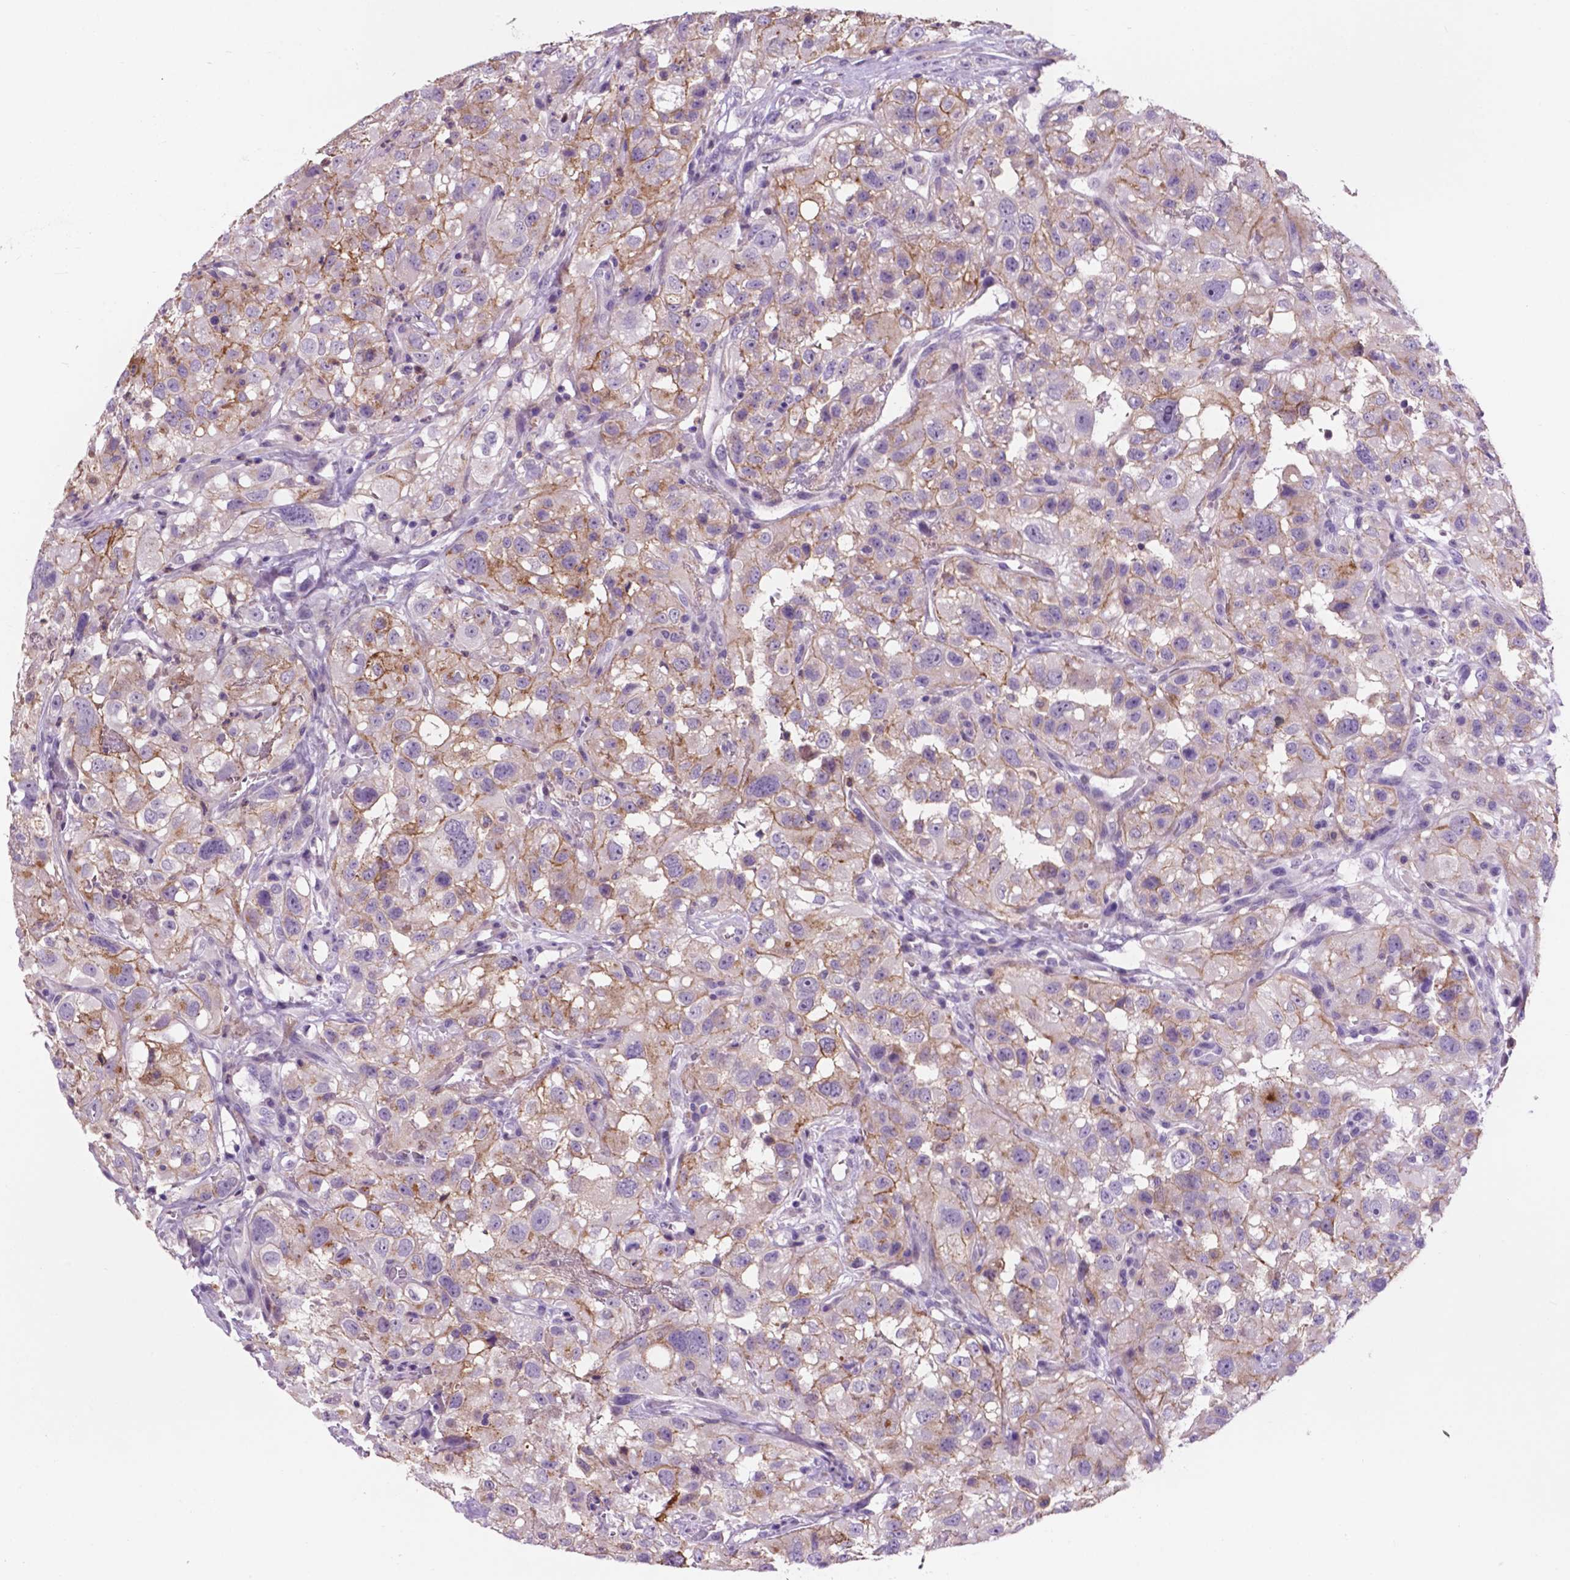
{"staining": {"intensity": "weak", "quantity": "<25%", "location": "cytoplasmic/membranous"}, "tissue": "renal cancer", "cell_type": "Tumor cells", "image_type": "cancer", "snomed": [{"axis": "morphology", "description": "Adenocarcinoma, NOS"}, {"axis": "topography", "description": "Kidney"}], "caption": "This is an immunohistochemistry (IHC) histopathology image of human renal cancer (adenocarcinoma). There is no expression in tumor cells.", "gene": "PLSCR1", "patient": {"sex": "male", "age": 64}}